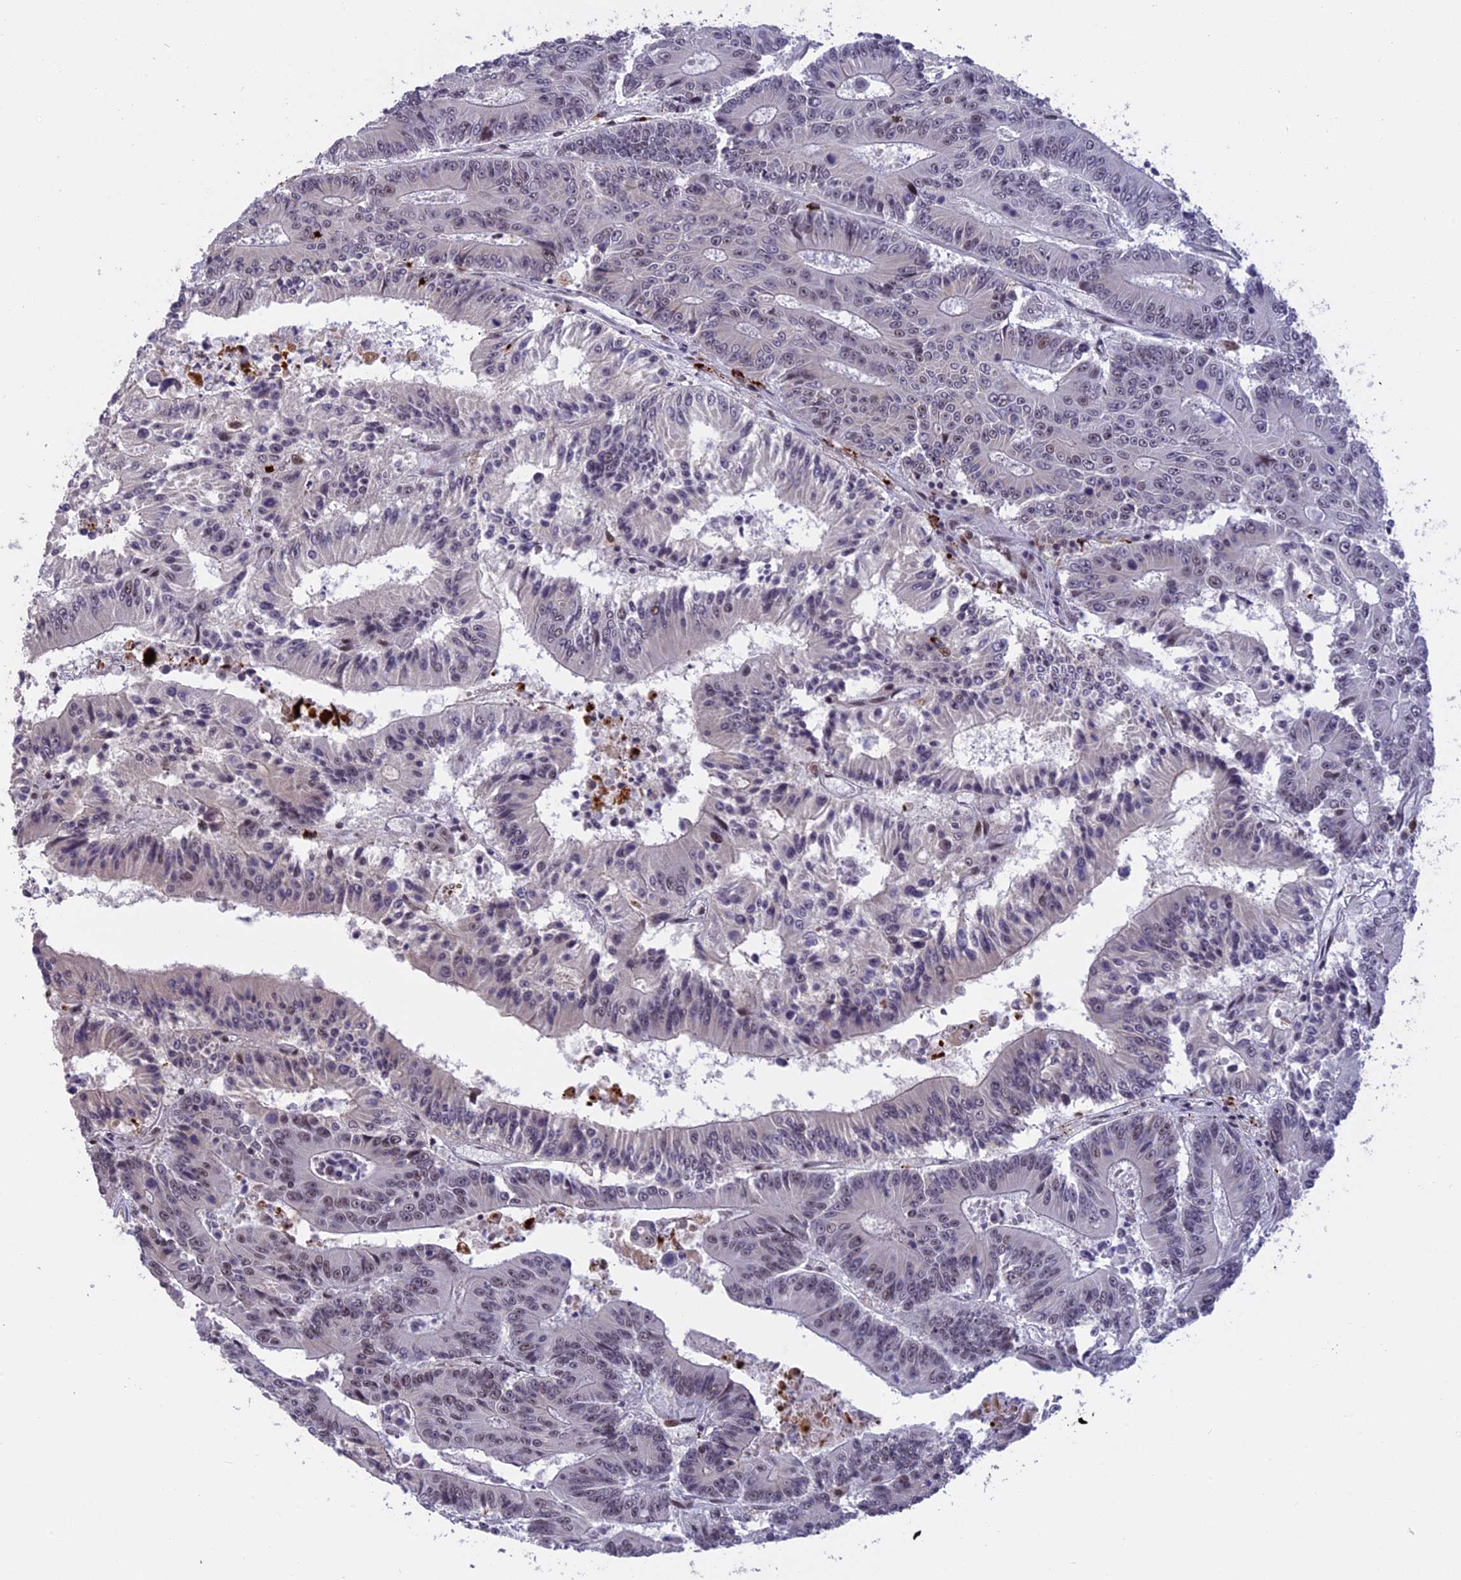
{"staining": {"intensity": "weak", "quantity": "<25%", "location": "nuclear"}, "tissue": "colorectal cancer", "cell_type": "Tumor cells", "image_type": "cancer", "snomed": [{"axis": "morphology", "description": "Adenocarcinoma, NOS"}, {"axis": "topography", "description": "Colon"}], "caption": "Colorectal adenocarcinoma was stained to show a protein in brown. There is no significant positivity in tumor cells.", "gene": "POLR2C", "patient": {"sex": "male", "age": 83}}